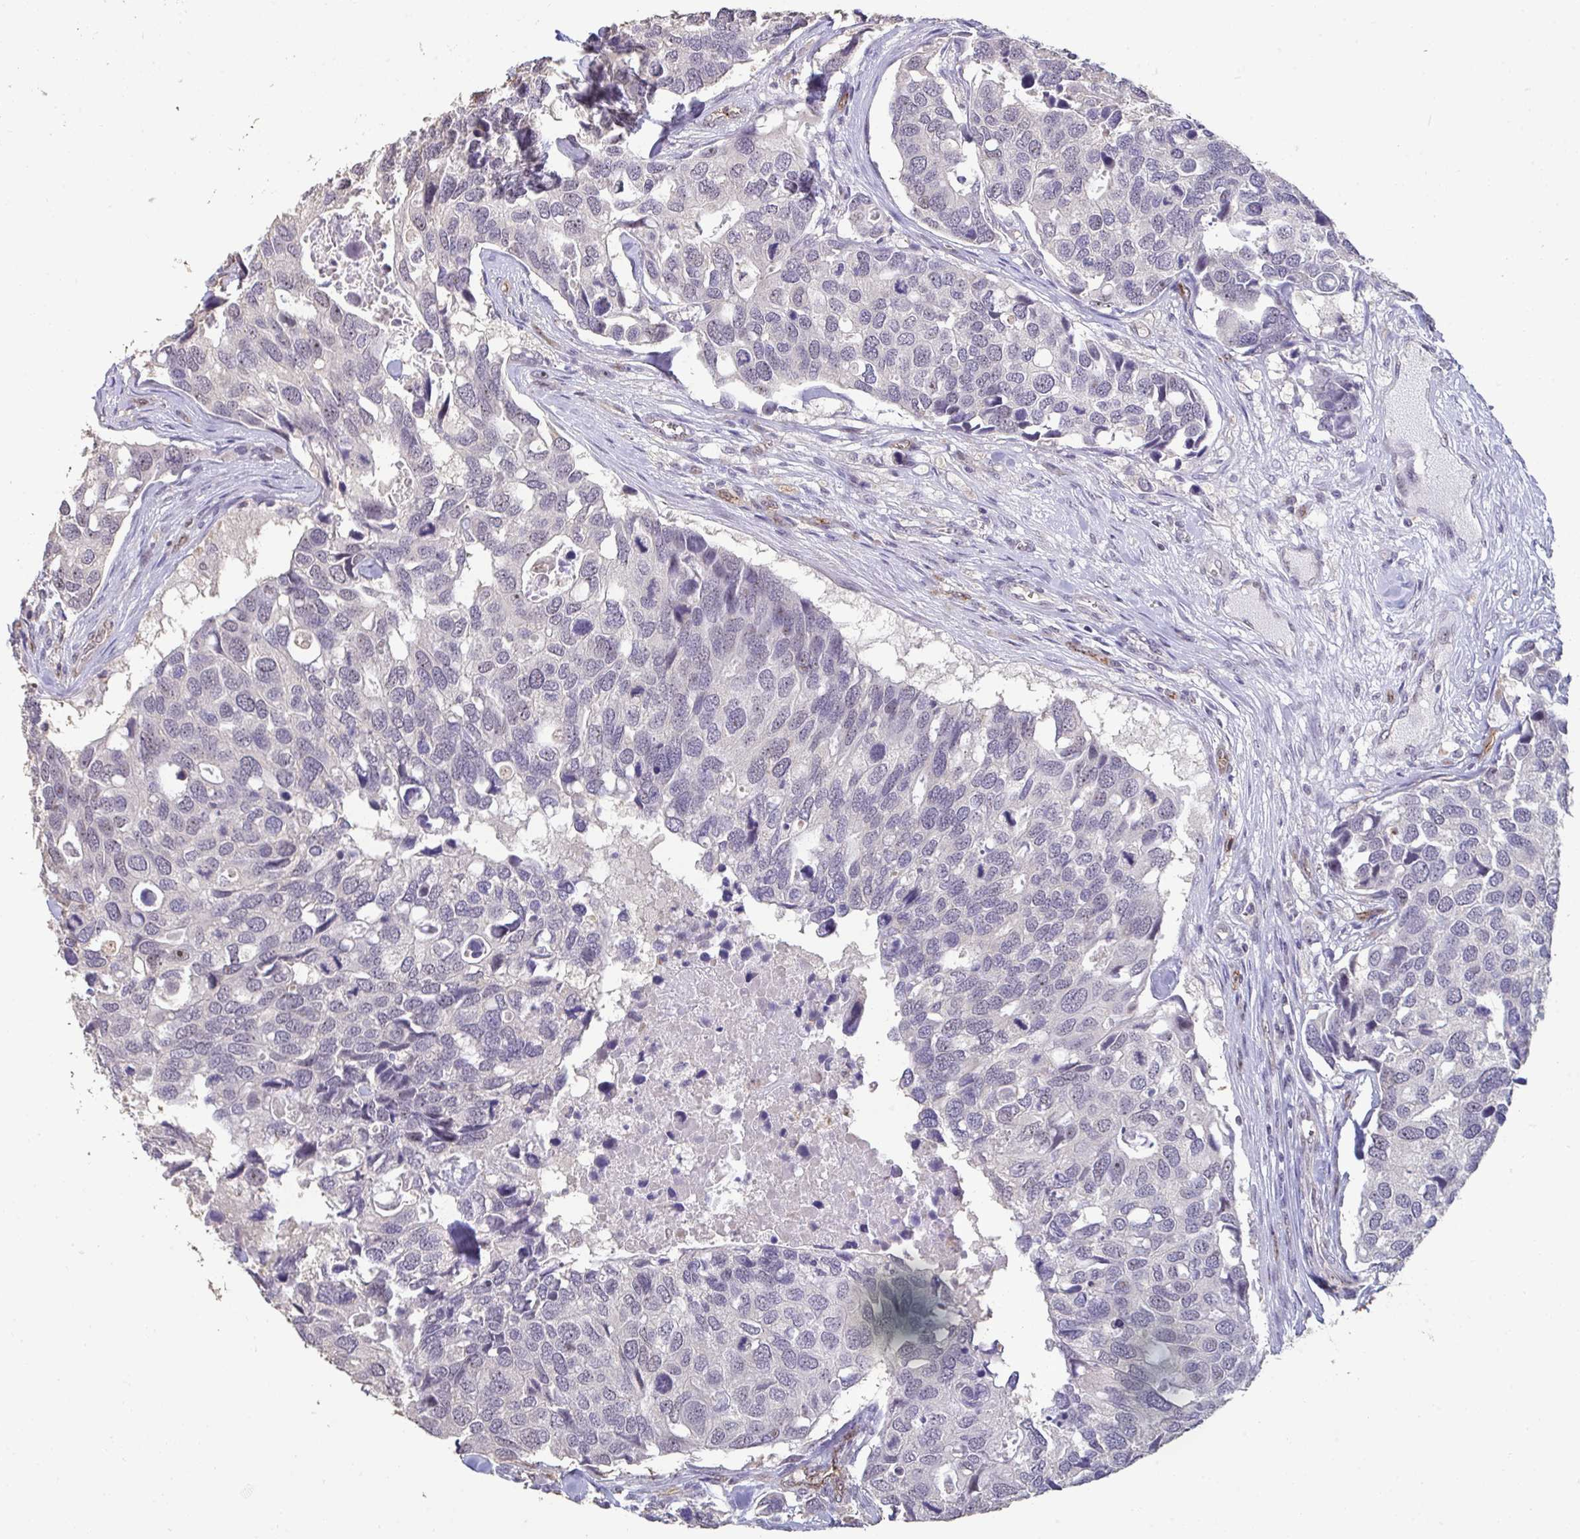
{"staining": {"intensity": "negative", "quantity": "none", "location": "none"}, "tissue": "breast cancer", "cell_type": "Tumor cells", "image_type": "cancer", "snomed": [{"axis": "morphology", "description": "Duct carcinoma"}, {"axis": "topography", "description": "Breast"}], "caption": "Tumor cells are negative for protein expression in human breast cancer (intraductal carcinoma).", "gene": "SENP3", "patient": {"sex": "female", "age": 83}}